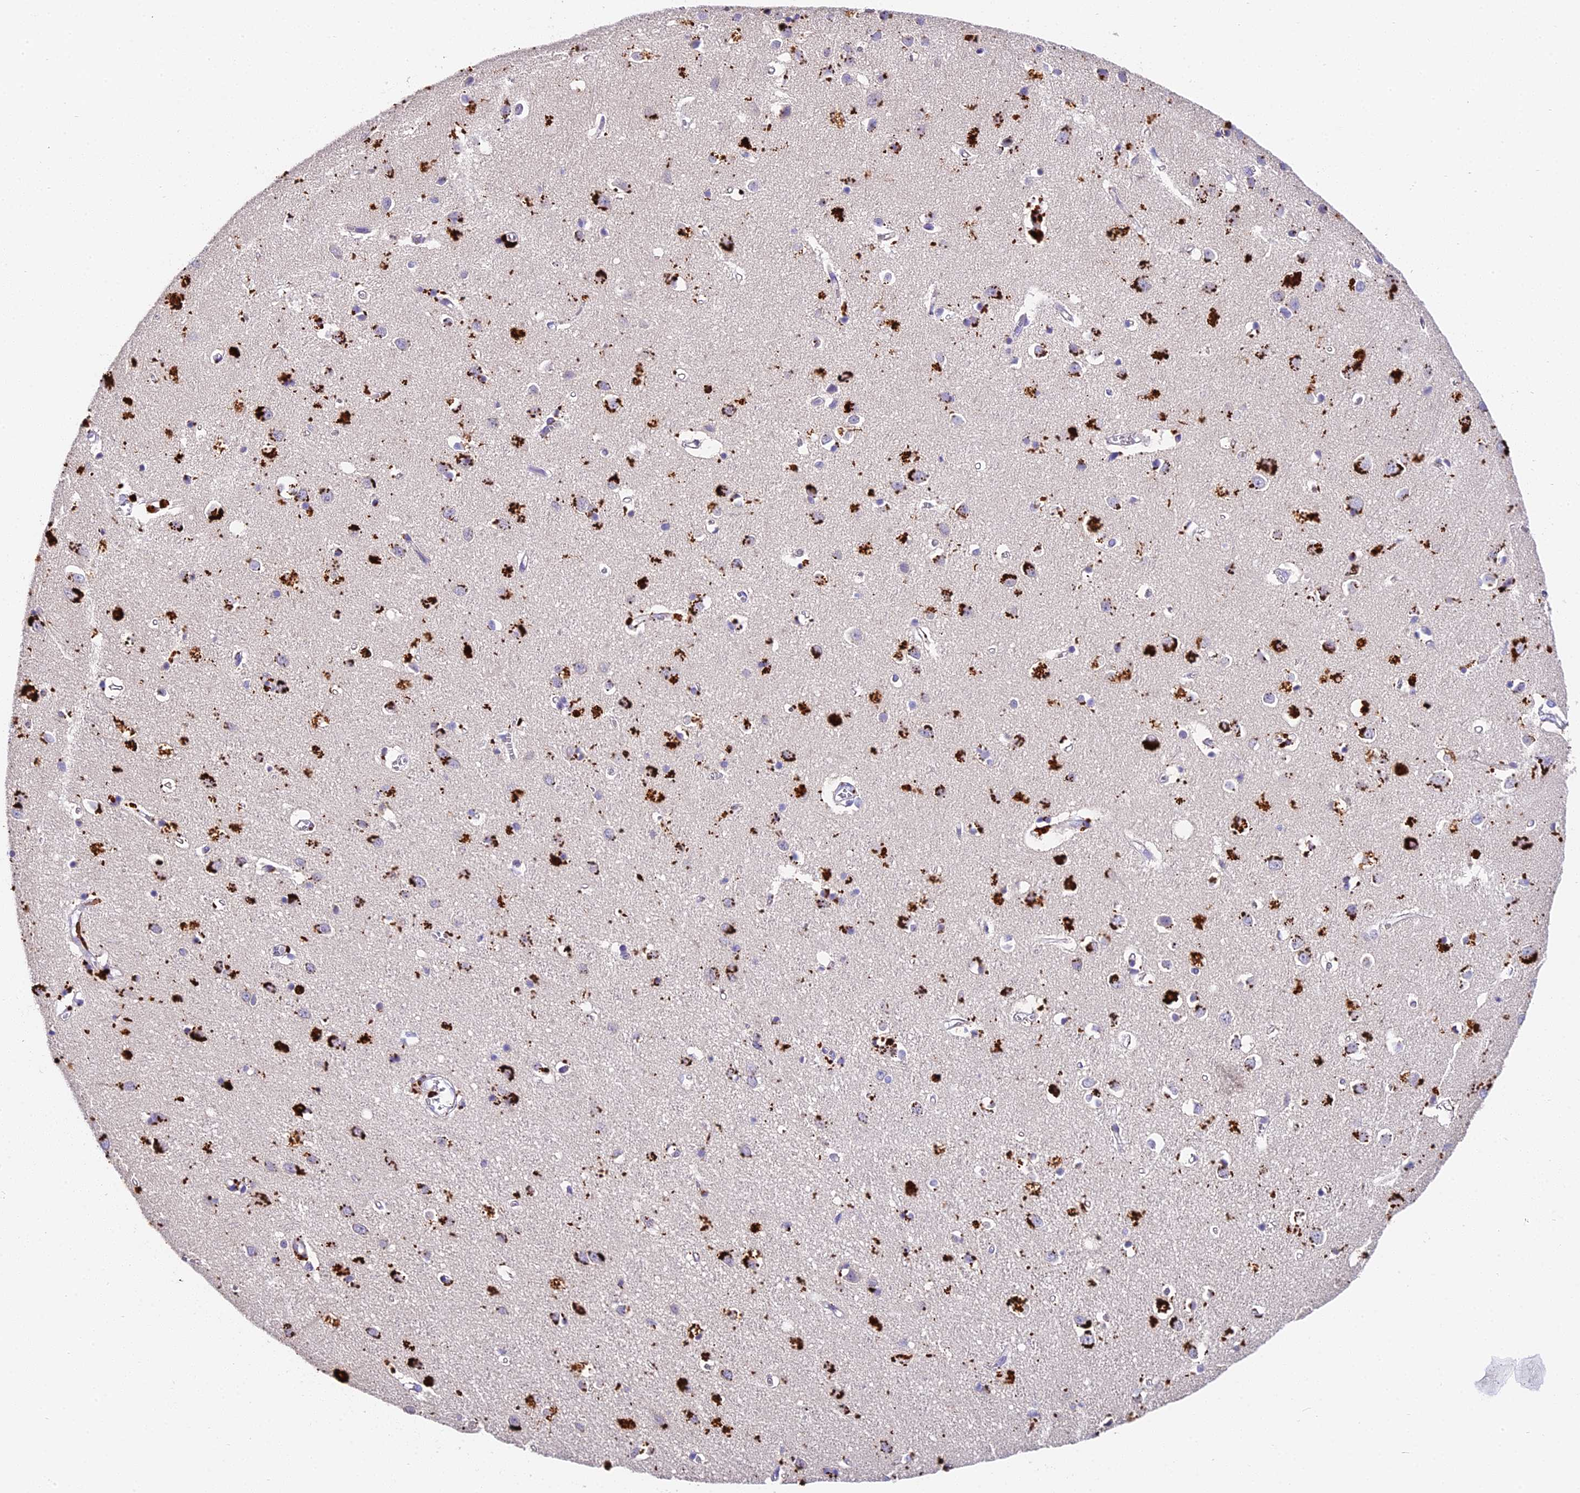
{"staining": {"intensity": "negative", "quantity": "none", "location": "none"}, "tissue": "cerebral cortex", "cell_type": "Endothelial cells", "image_type": "normal", "snomed": [{"axis": "morphology", "description": "Normal tissue, NOS"}, {"axis": "topography", "description": "Cerebral cortex"}], "caption": "Protein analysis of unremarkable cerebral cortex displays no significant expression in endothelial cells. The staining is performed using DAB brown chromogen with nuclei counter-stained in using hematoxylin.", "gene": "LYPD6", "patient": {"sex": "female", "age": 64}}